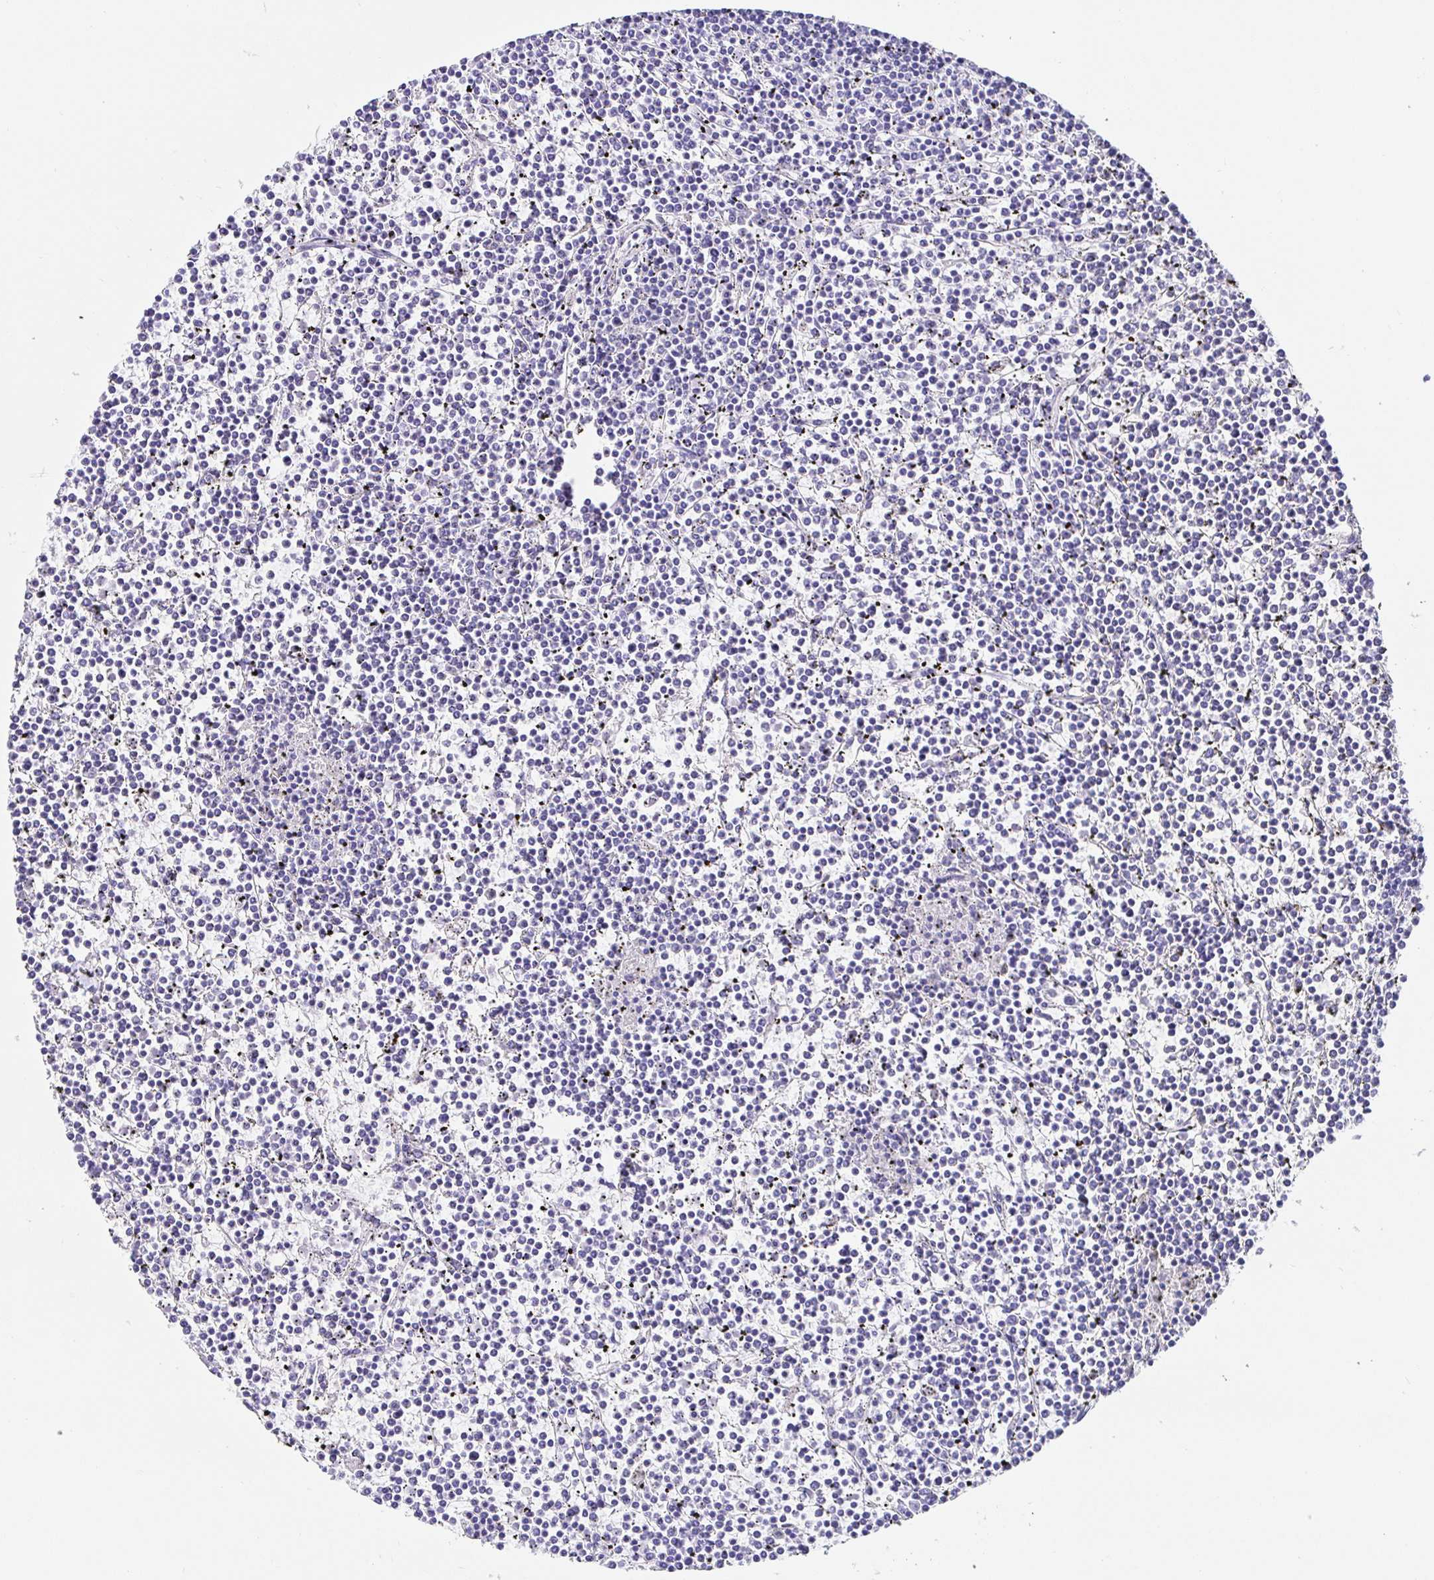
{"staining": {"intensity": "negative", "quantity": "none", "location": "none"}, "tissue": "lymphoma", "cell_type": "Tumor cells", "image_type": "cancer", "snomed": [{"axis": "morphology", "description": "Malignant lymphoma, non-Hodgkin's type, Low grade"}, {"axis": "topography", "description": "Spleen"}], "caption": "Immunohistochemistry (IHC) photomicrograph of neoplastic tissue: human low-grade malignant lymphoma, non-Hodgkin's type stained with DAB exhibits no significant protein expression in tumor cells. (DAB immunohistochemistry (IHC), high magnification).", "gene": "PRAMEF19", "patient": {"sex": "female", "age": 19}}